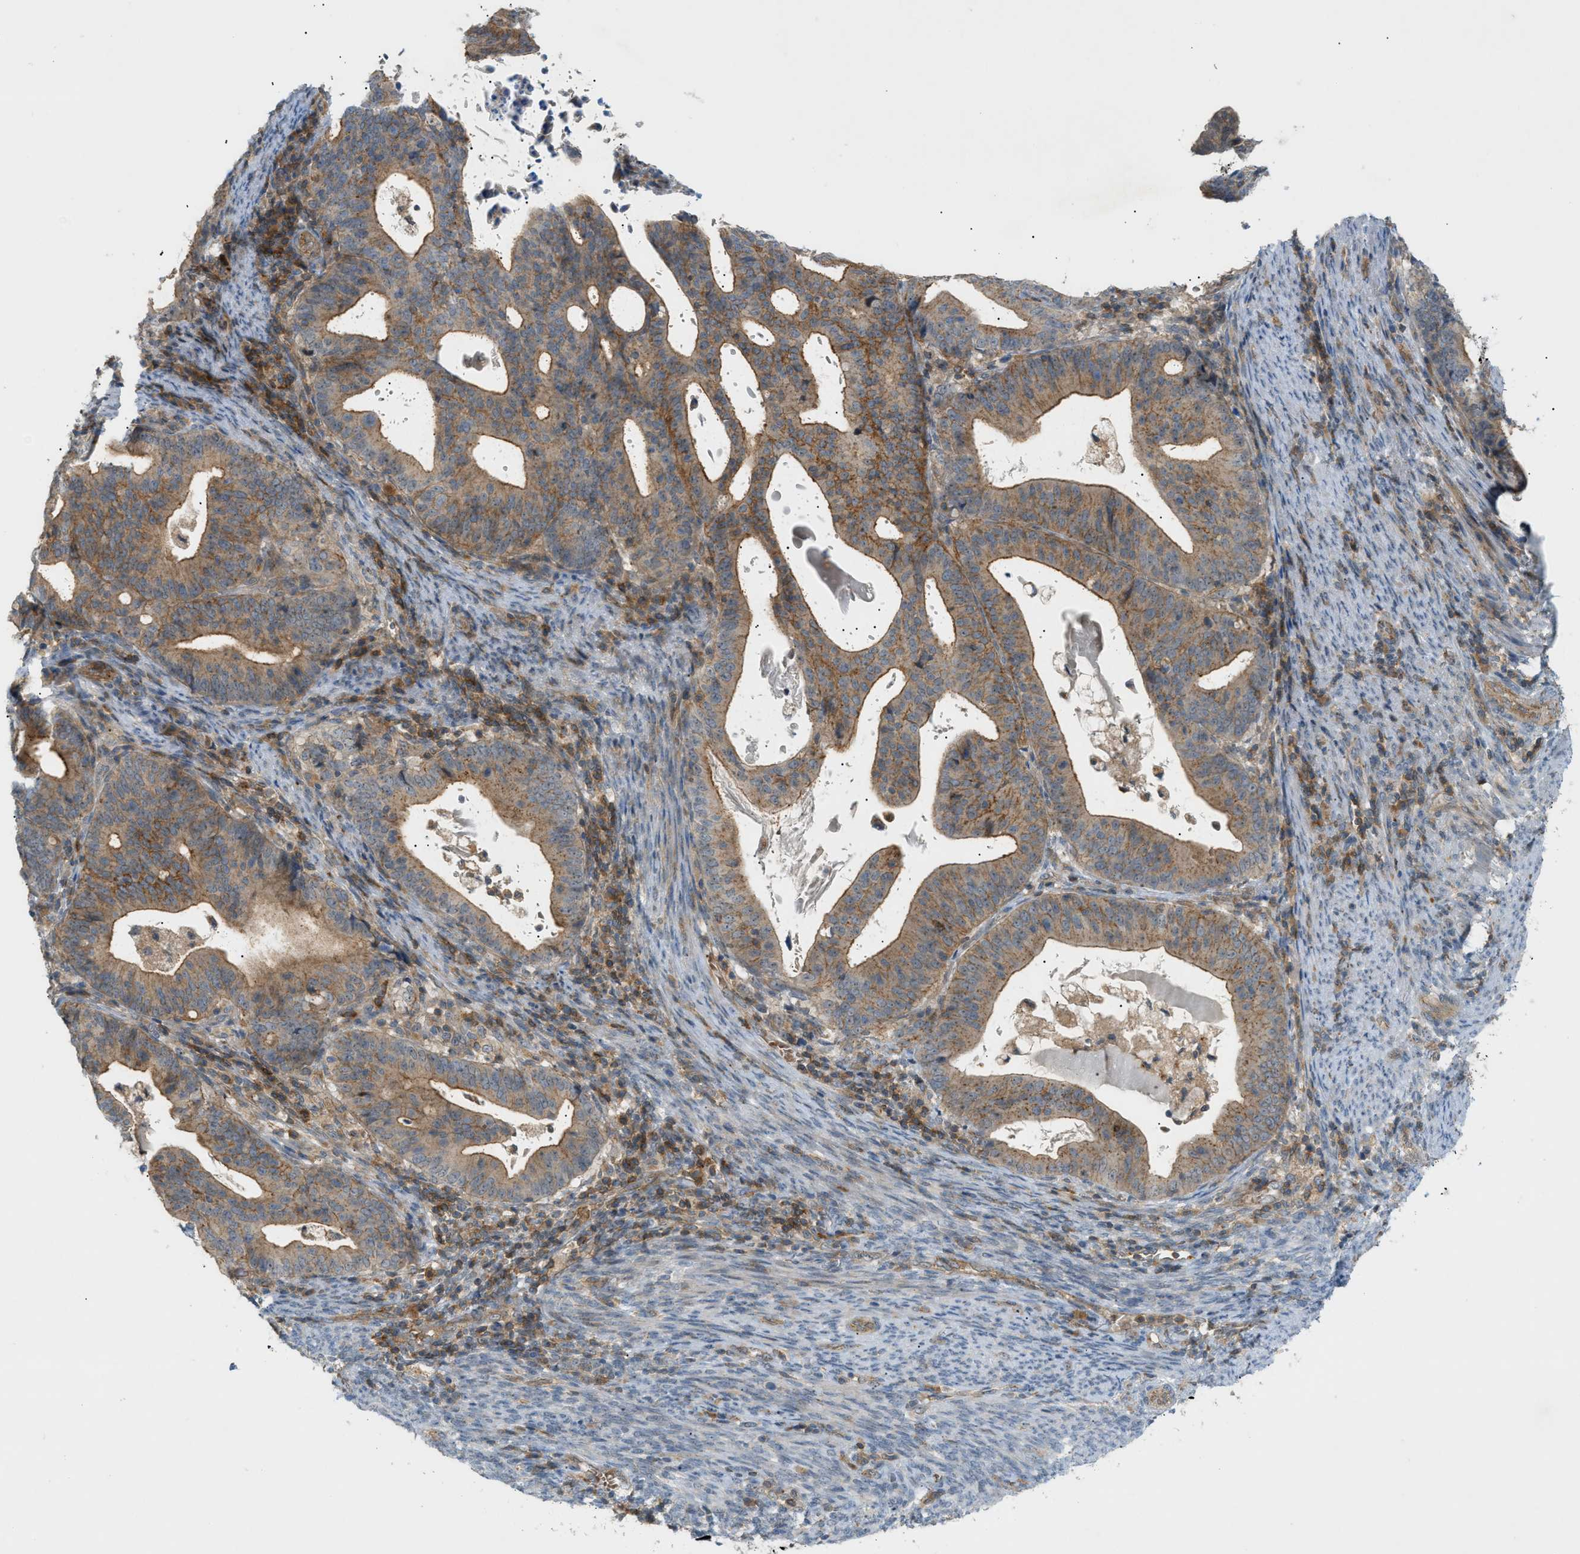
{"staining": {"intensity": "strong", "quantity": ">75%", "location": "cytoplasmic/membranous"}, "tissue": "endometrial cancer", "cell_type": "Tumor cells", "image_type": "cancer", "snomed": [{"axis": "morphology", "description": "Adenocarcinoma, NOS"}, {"axis": "topography", "description": "Uterus"}], "caption": "Endometrial adenocarcinoma tissue shows strong cytoplasmic/membranous positivity in about >75% of tumor cells, visualized by immunohistochemistry.", "gene": "GRK6", "patient": {"sex": "female", "age": 83}}